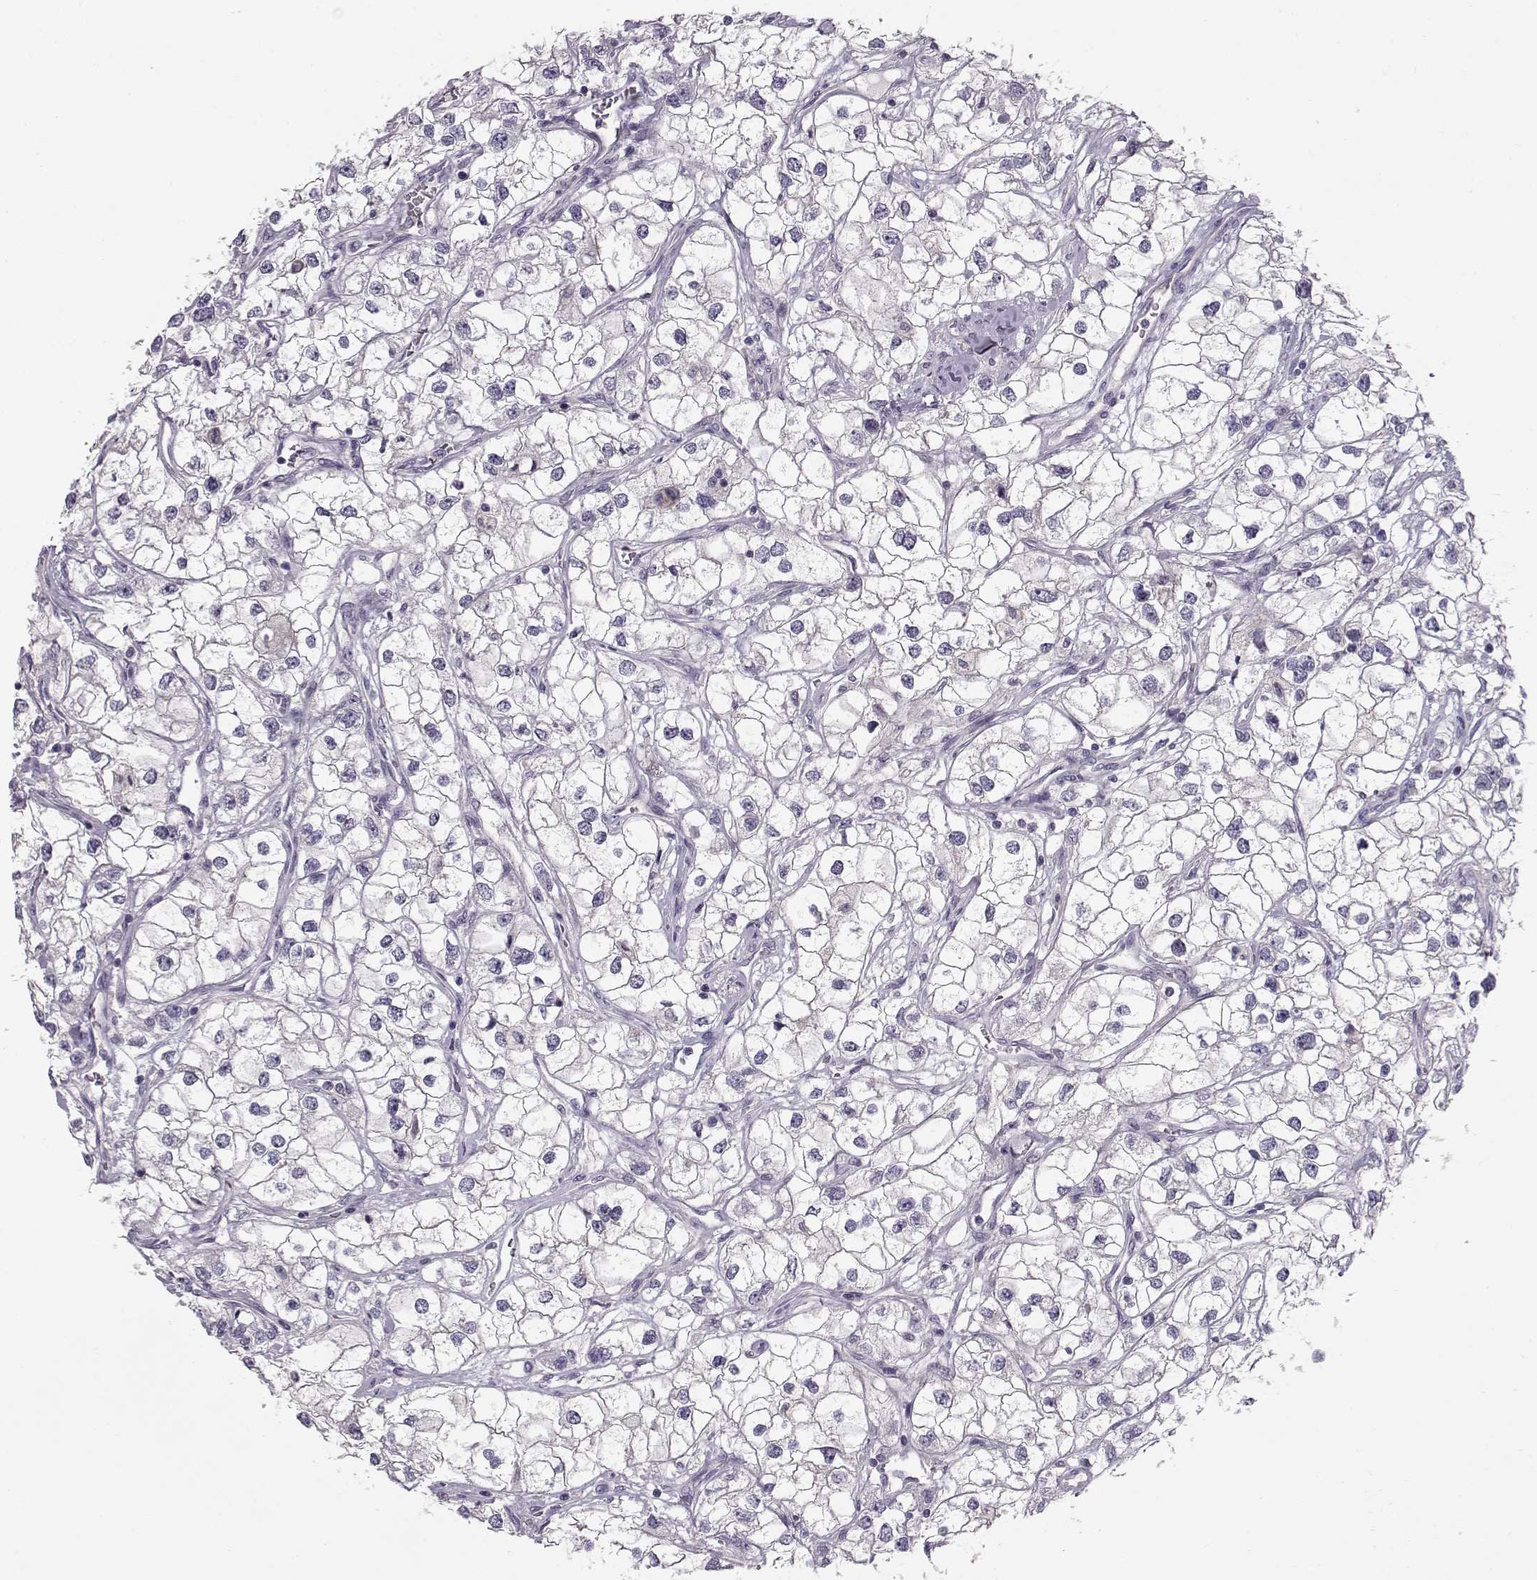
{"staining": {"intensity": "negative", "quantity": "none", "location": "none"}, "tissue": "renal cancer", "cell_type": "Tumor cells", "image_type": "cancer", "snomed": [{"axis": "morphology", "description": "Adenocarcinoma, NOS"}, {"axis": "topography", "description": "Kidney"}], "caption": "A photomicrograph of human adenocarcinoma (renal) is negative for staining in tumor cells. (Stains: DAB (3,3'-diaminobenzidine) IHC with hematoxylin counter stain, Microscopy: brightfield microscopy at high magnification).", "gene": "GRK1", "patient": {"sex": "male", "age": 59}}